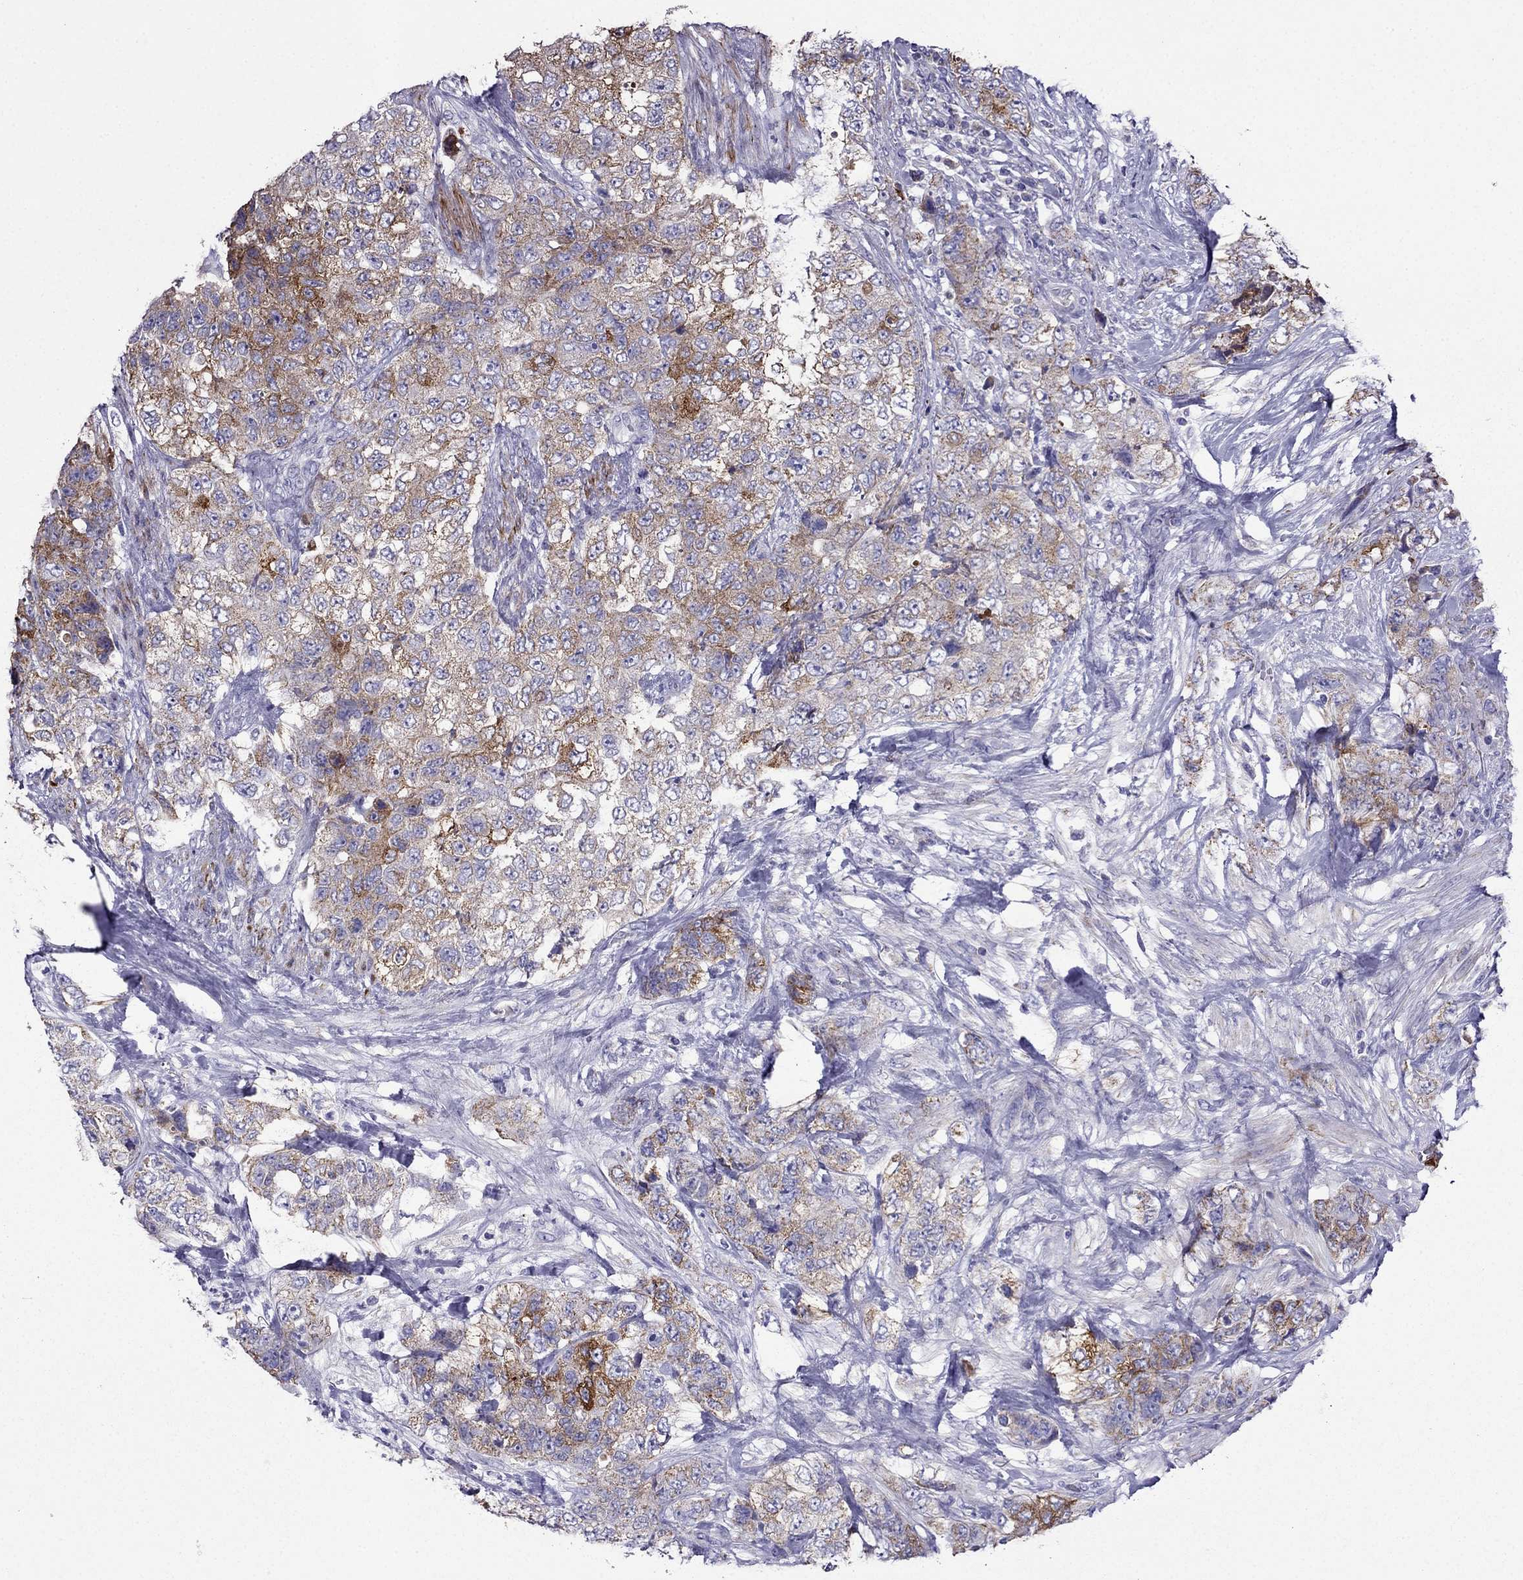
{"staining": {"intensity": "moderate", "quantity": ">75%", "location": "cytoplasmic/membranous"}, "tissue": "urothelial cancer", "cell_type": "Tumor cells", "image_type": "cancer", "snomed": [{"axis": "morphology", "description": "Urothelial carcinoma, High grade"}, {"axis": "topography", "description": "Urinary bladder"}], "caption": "IHC (DAB) staining of human urothelial cancer shows moderate cytoplasmic/membranous protein expression in approximately >75% of tumor cells.", "gene": "DSC1", "patient": {"sex": "female", "age": 78}}